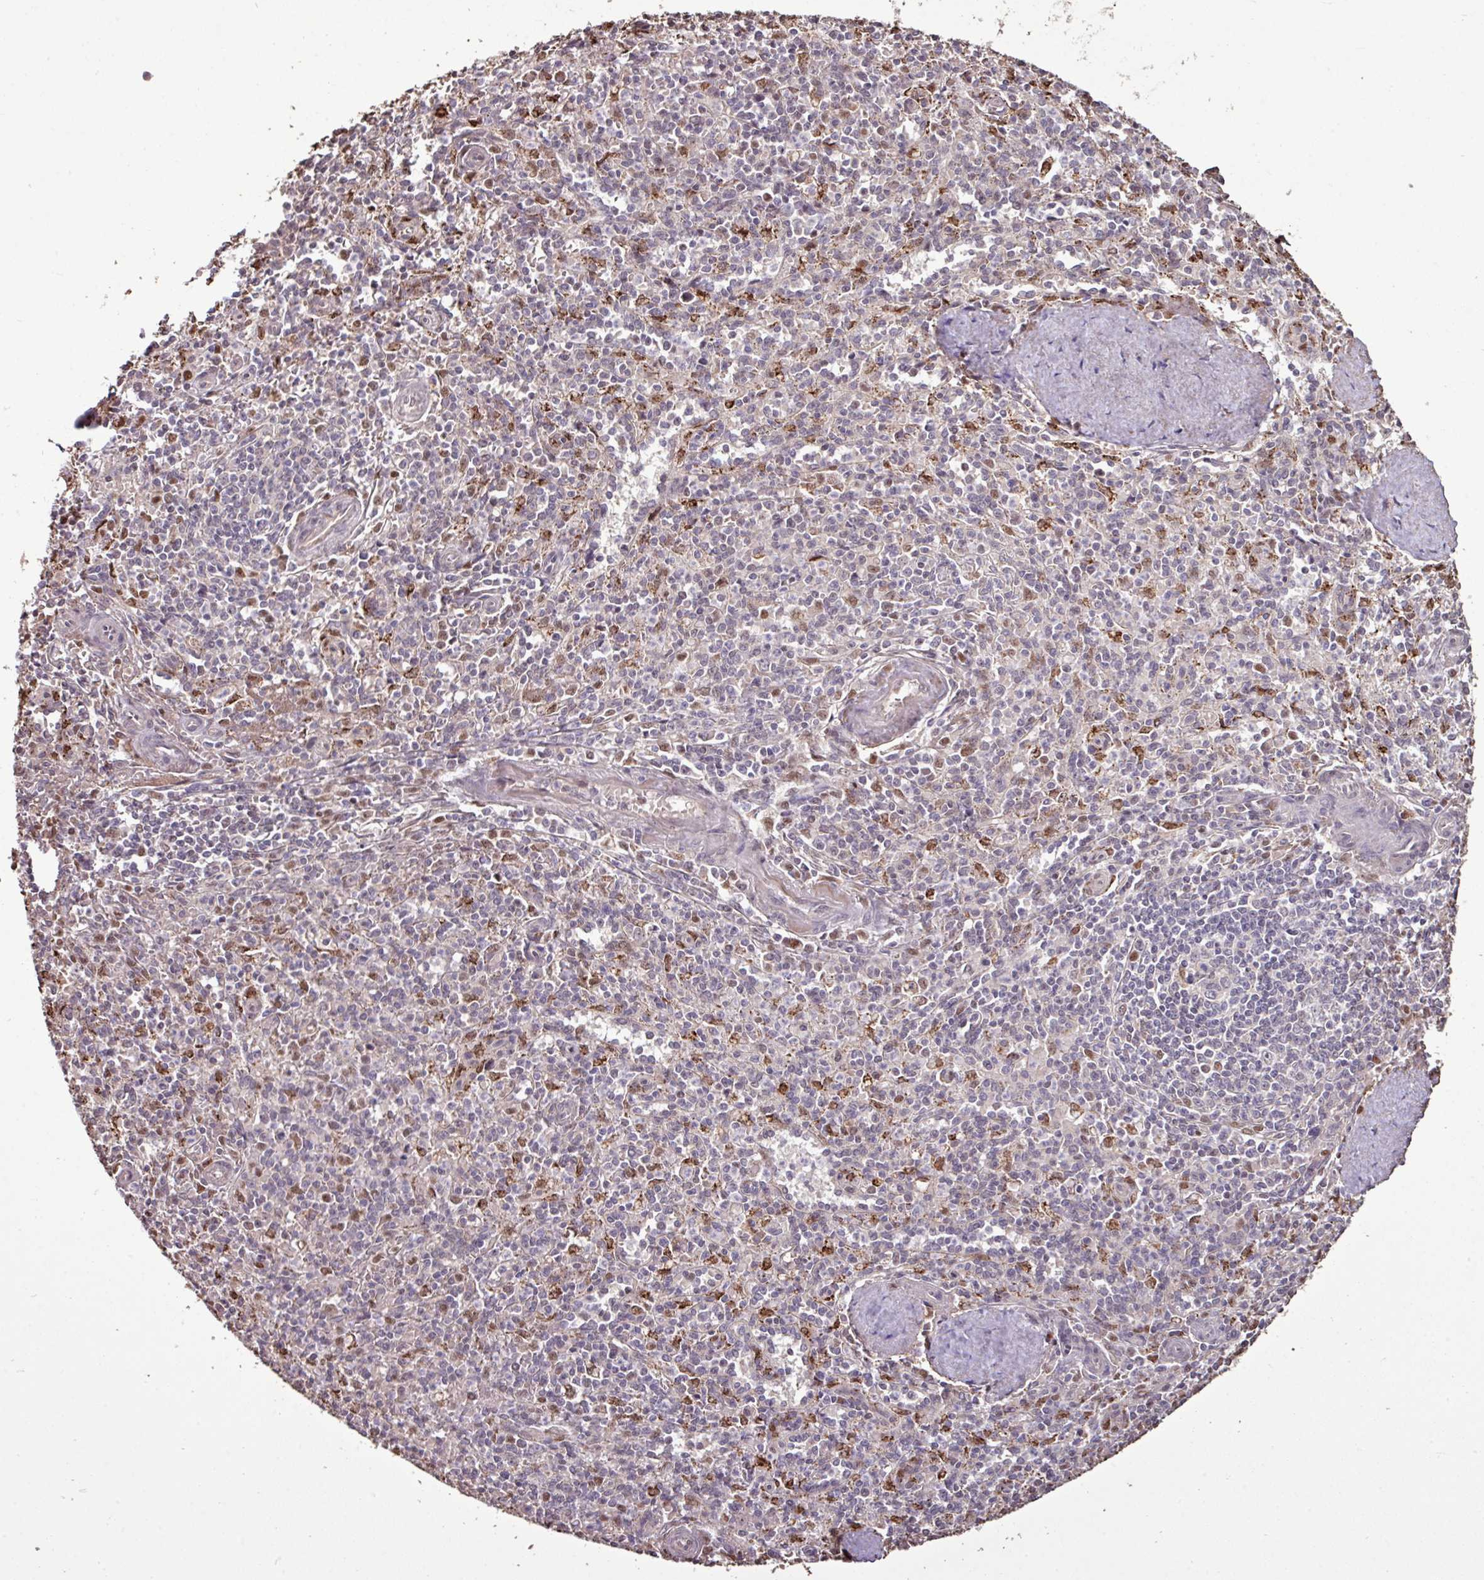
{"staining": {"intensity": "negative", "quantity": "none", "location": "none"}, "tissue": "spleen", "cell_type": "Cells in red pulp", "image_type": "normal", "snomed": [{"axis": "morphology", "description": "Normal tissue, NOS"}, {"axis": "topography", "description": "Spleen"}], "caption": "High power microscopy image of an immunohistochemistry (IHC) micrograph of benign spleen, revealing no significant staining in cells in red pulp.", "gene": "SKIC2", "patient": {"sex": "female", "age": 70}}